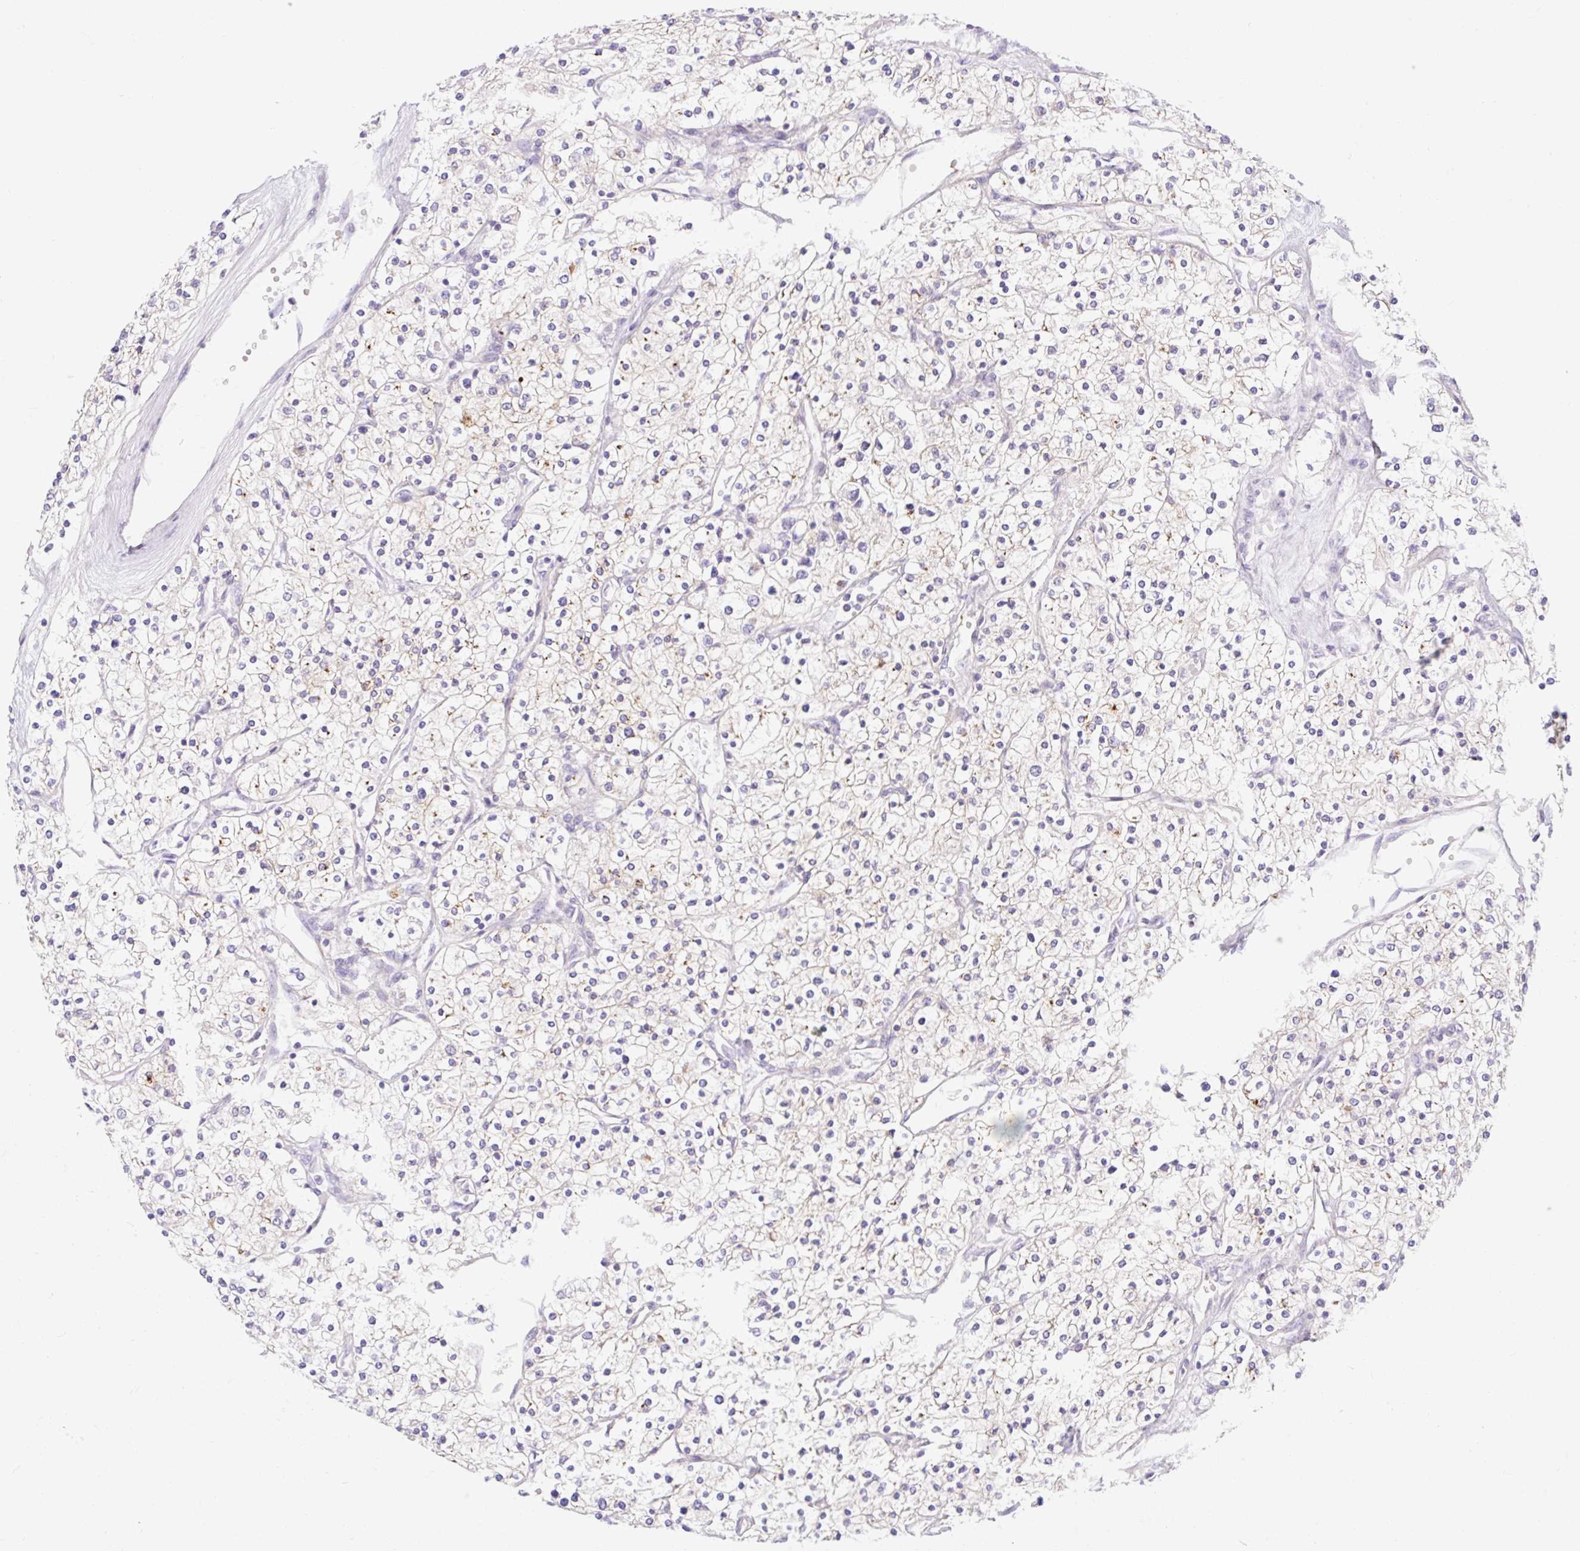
{"staining": {"intensity": "negative", "quantity": "none", "location": "none"}, "tissue": "renal cancer", "cell_type": "Tumor cells", "image_type": "cancer", "snomed": [{"axis": "morphology", "description": "Adenocarcinoma, NOS"}, {"axis": "topography", "description": "Kidney"}], "caption": "Renal cancer was stained to show a protein in brown. There is no significant expression in tumor cells. (Brightfield microscopy of DAB immunohistochemistry (IHC) at high magnification).", "gene": "SLC28A1", "patient": {"sex": "male", "age": 80}}